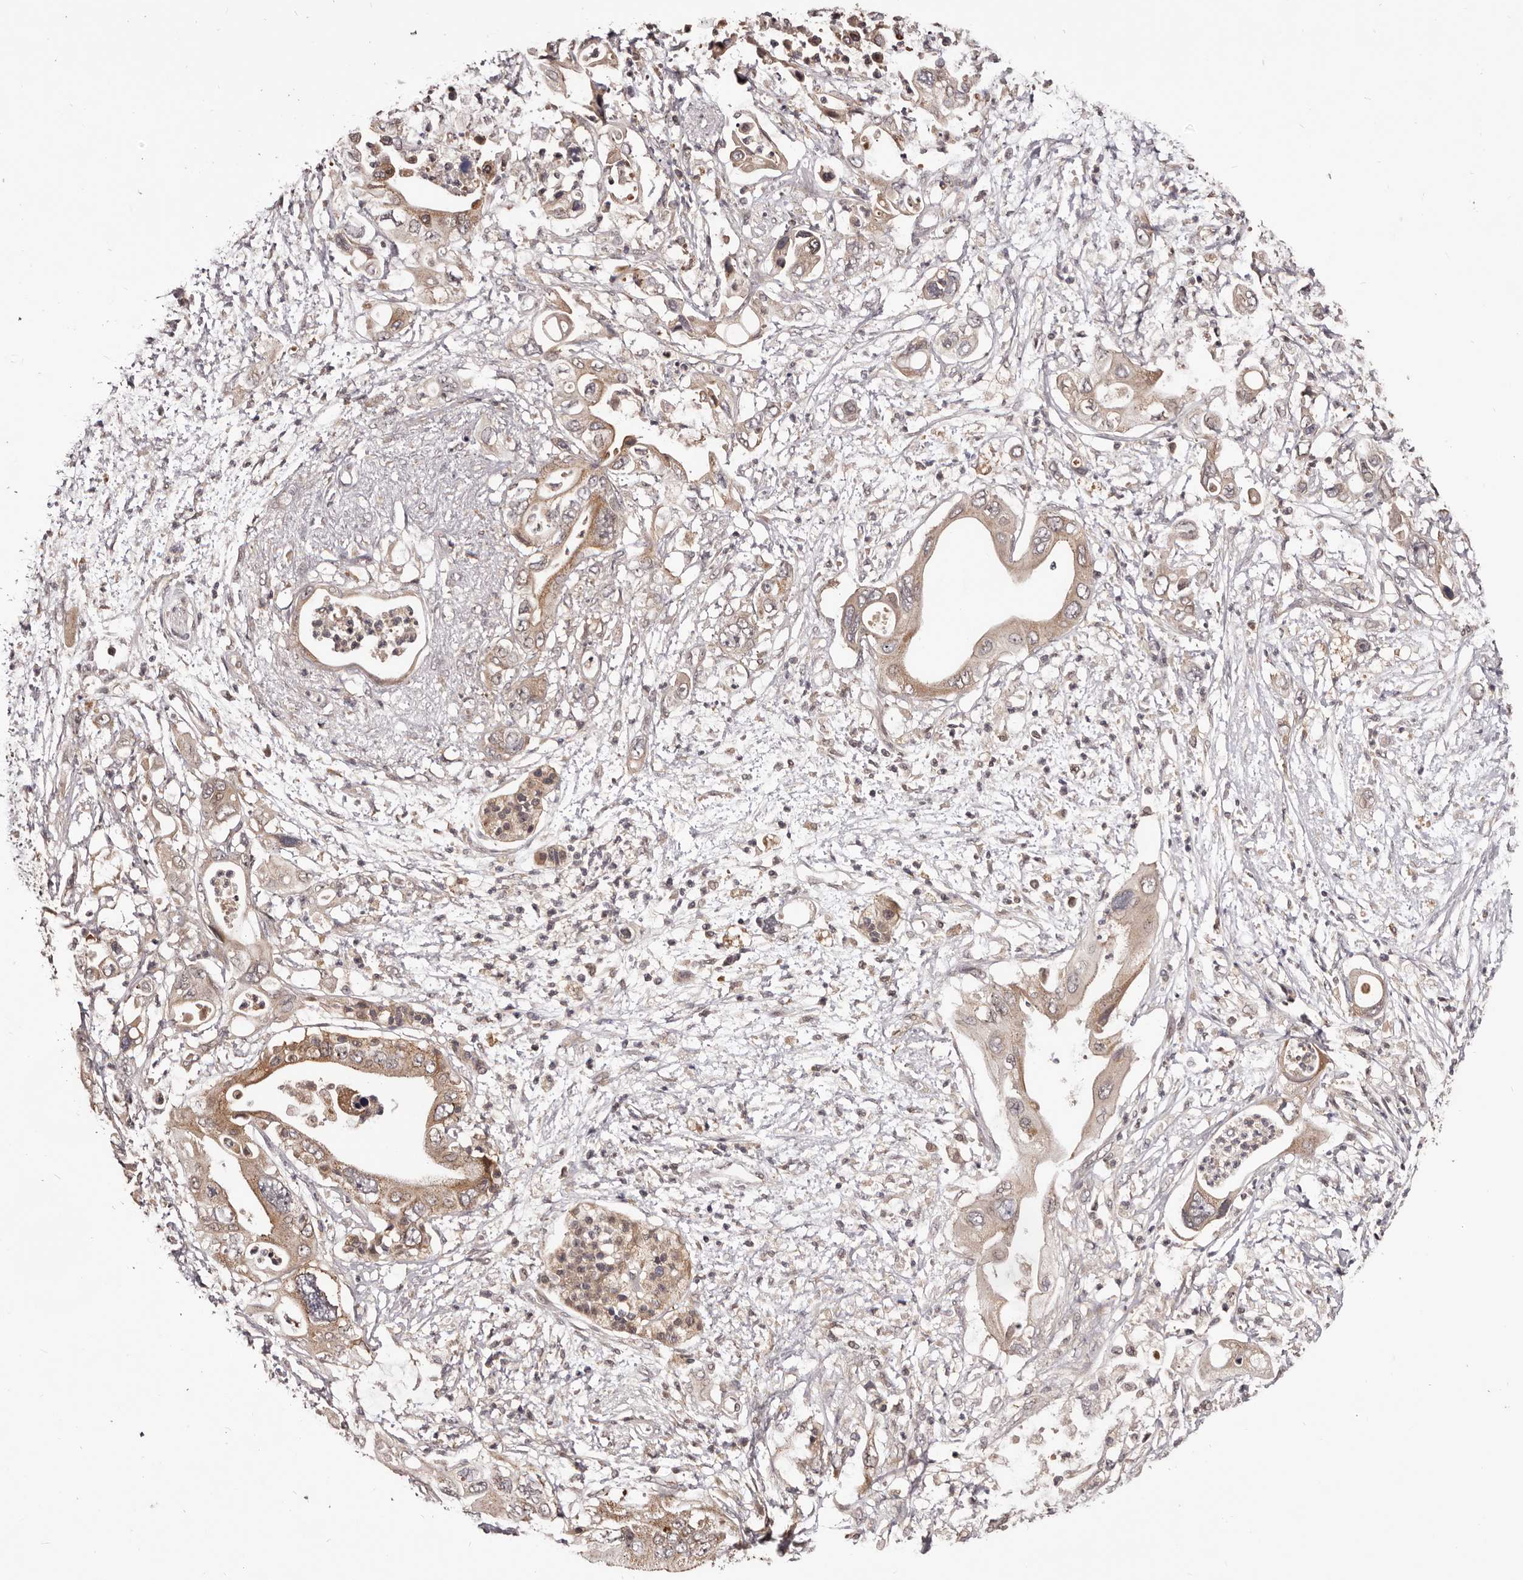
{"staining": {"intensity": "moderate", "quantity": ">75%", "location": "cytoplasmic/membranous"}, "tissue": "pancreatic cancer", "cell_type": "Tumor cells", "image_type": "cancer", "snomed": [{"axis": "morphology", "description": "Adenocarcinoma, NOS"}, {"axis": "topography", "description": "Pancreas"}], "caption": "Tumor cells display medium levels of moderate cytoplasmic/membranous expression in approximately >75% of cells in human pancreatic cancer (adenocarcinoma).", "gene": "MDP1", "patient": {"sex": "male", "age": 66}}